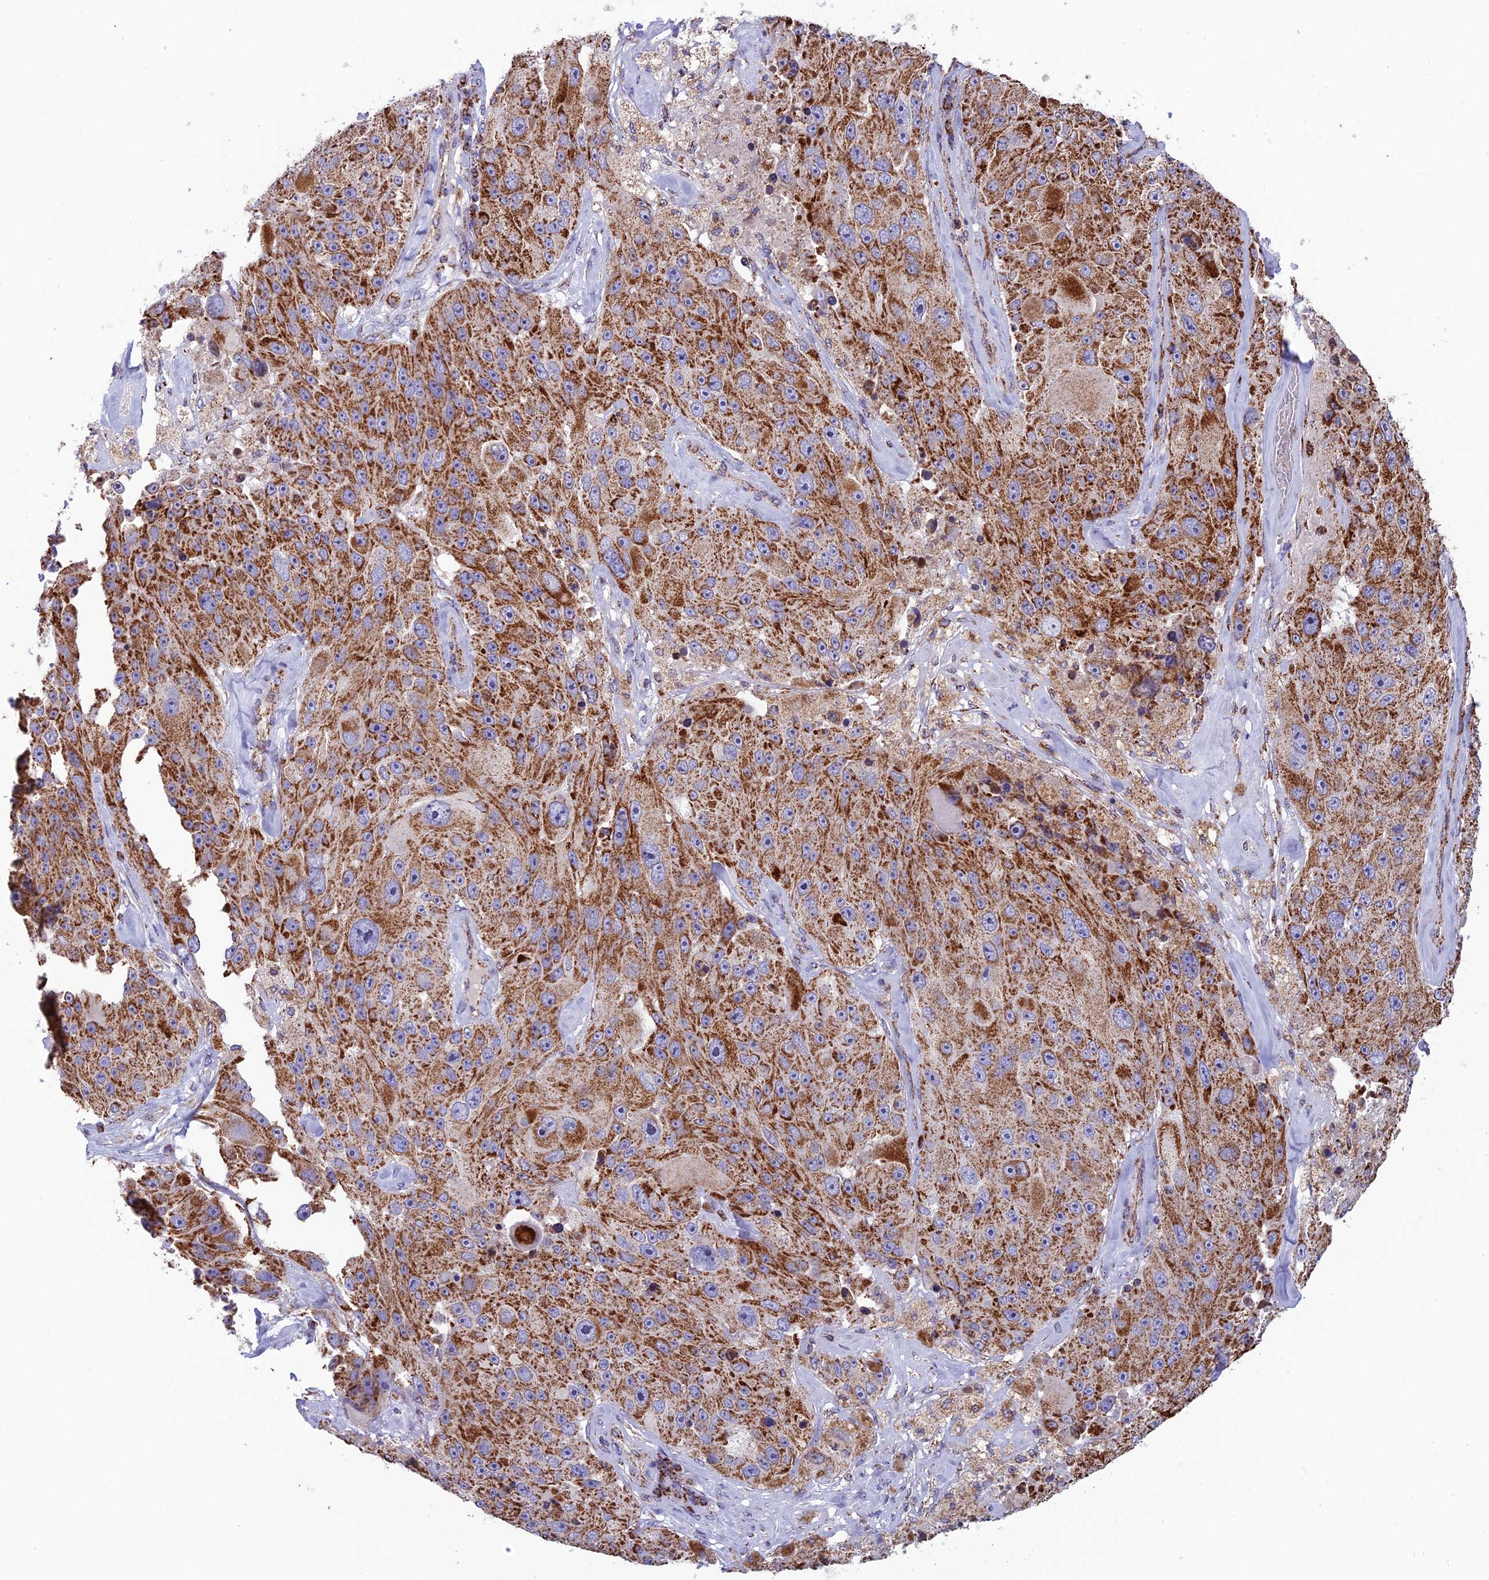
{"staining": {"intensity": "strong", "quantity": ">75%", "location": "cytoplasmic/membranous"}, "tissue": "melanoma", "cell_type": "Tumor cells", "image_type": "cancer", "snomed": [{"axis": "morphology", "description": "Malignant melanoma, Metastatic site"}, {"axis": "topography", "description": "Lymph node"}], "caption": "An immunohistochemistry photomicrograph of neoplastic tissue is shown. Protein staining in brown labels strong cytoplasmic/membranous positivity in melanoma within tumor cells.", "gene": "CS", "patient": {"sex": "male", "age": 62}}